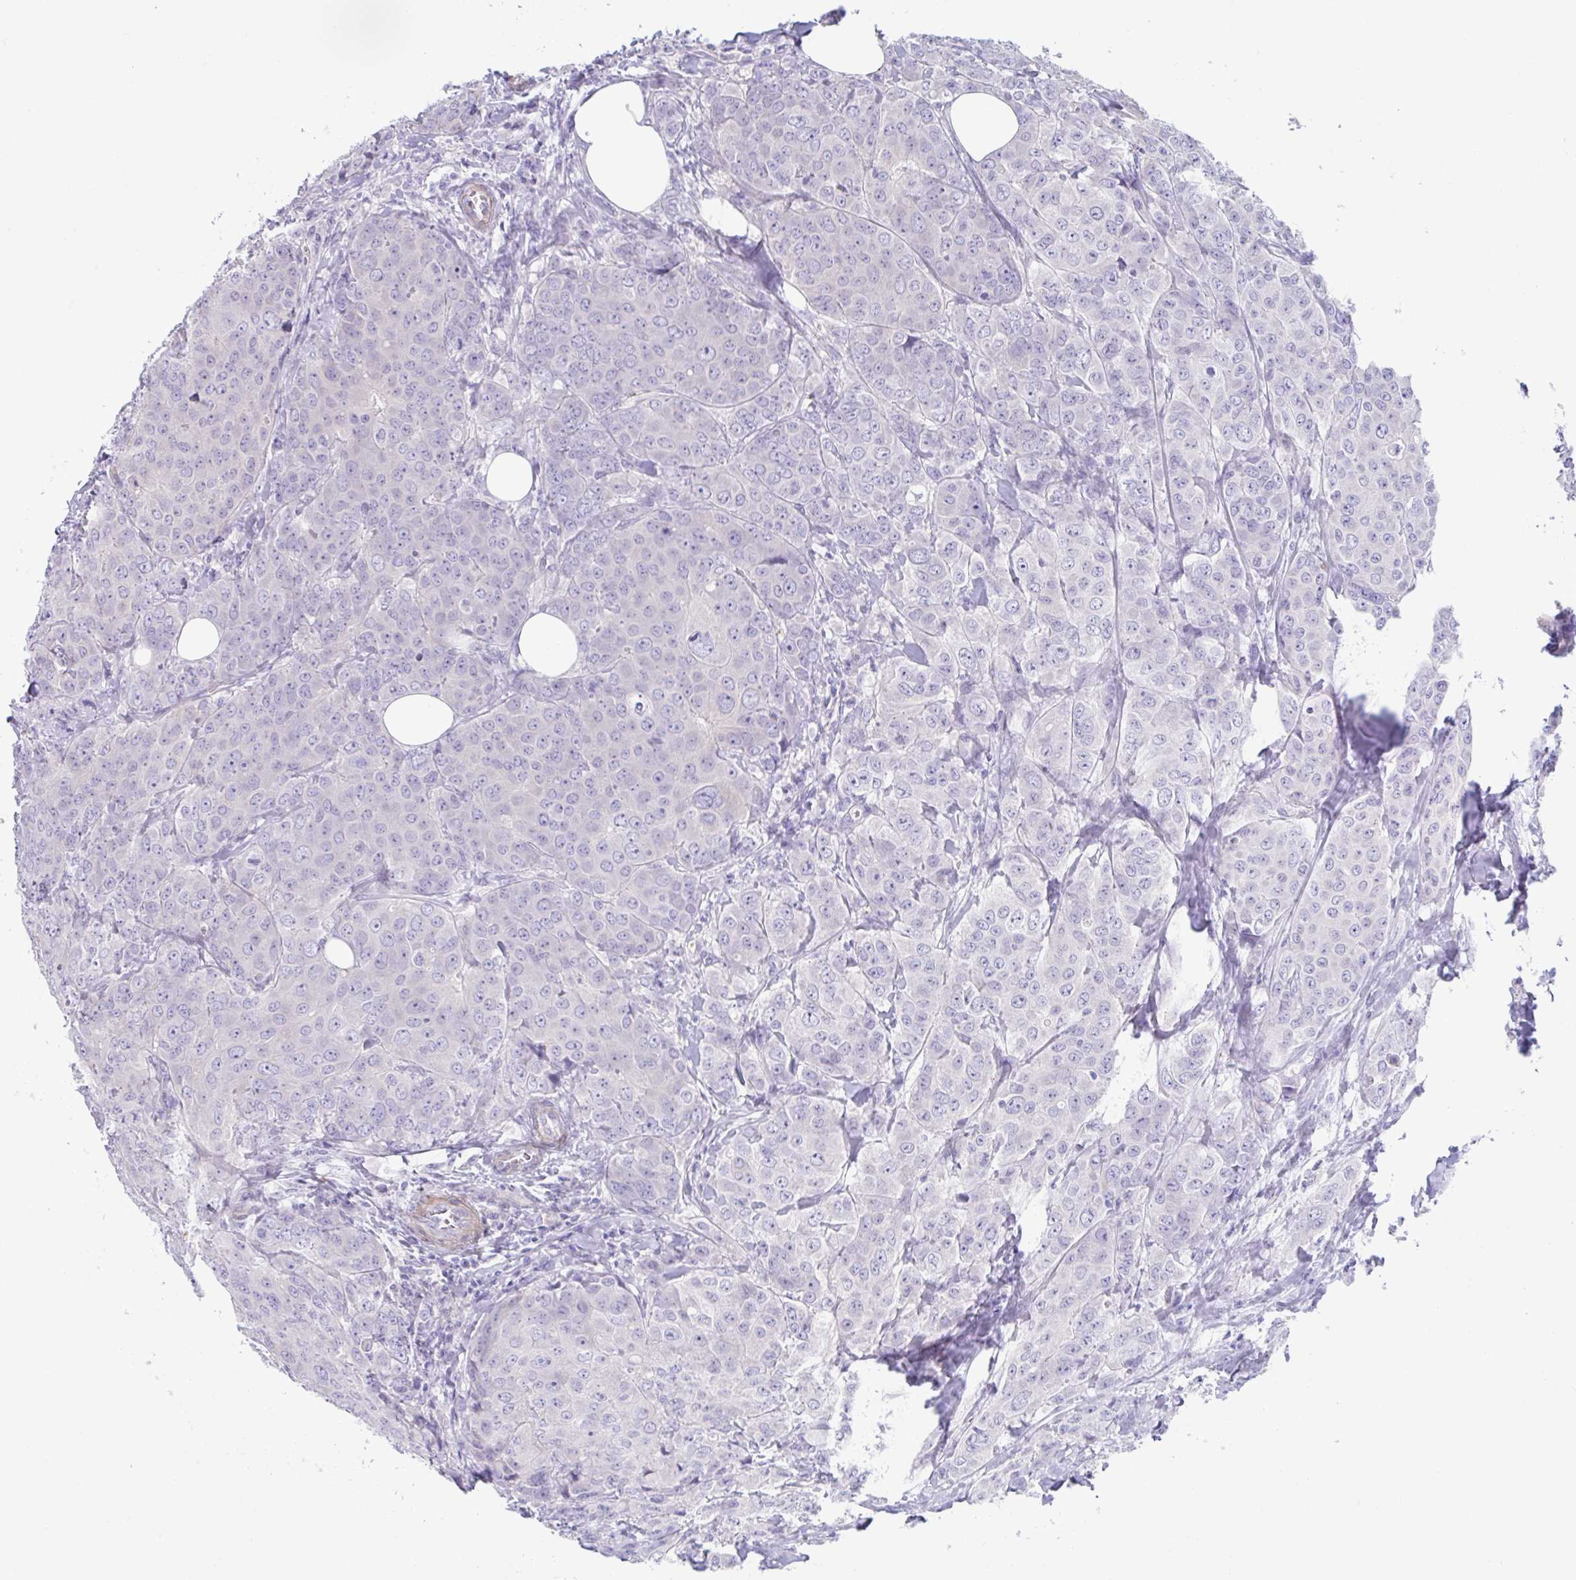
{"staining": {"intensity": "negative", "quantity": "none", "location": "none"}, "tissue": "breast cancer", "cell_type": "Tumor cells", "image_type": "cancer", "snomed": [{"axis": "morphology", "description": "Duct carcinoma"}, {"axis": "topography", "description": "Breast"}], "caption": "Histopathology image shows no significant protein positivity in tumor cells of breast cancer (infiltrating ductal carcinoma). (DAB IHC, high magnification).", "gene": "MED11", "patient": {"sex": "female", "age": 43}}